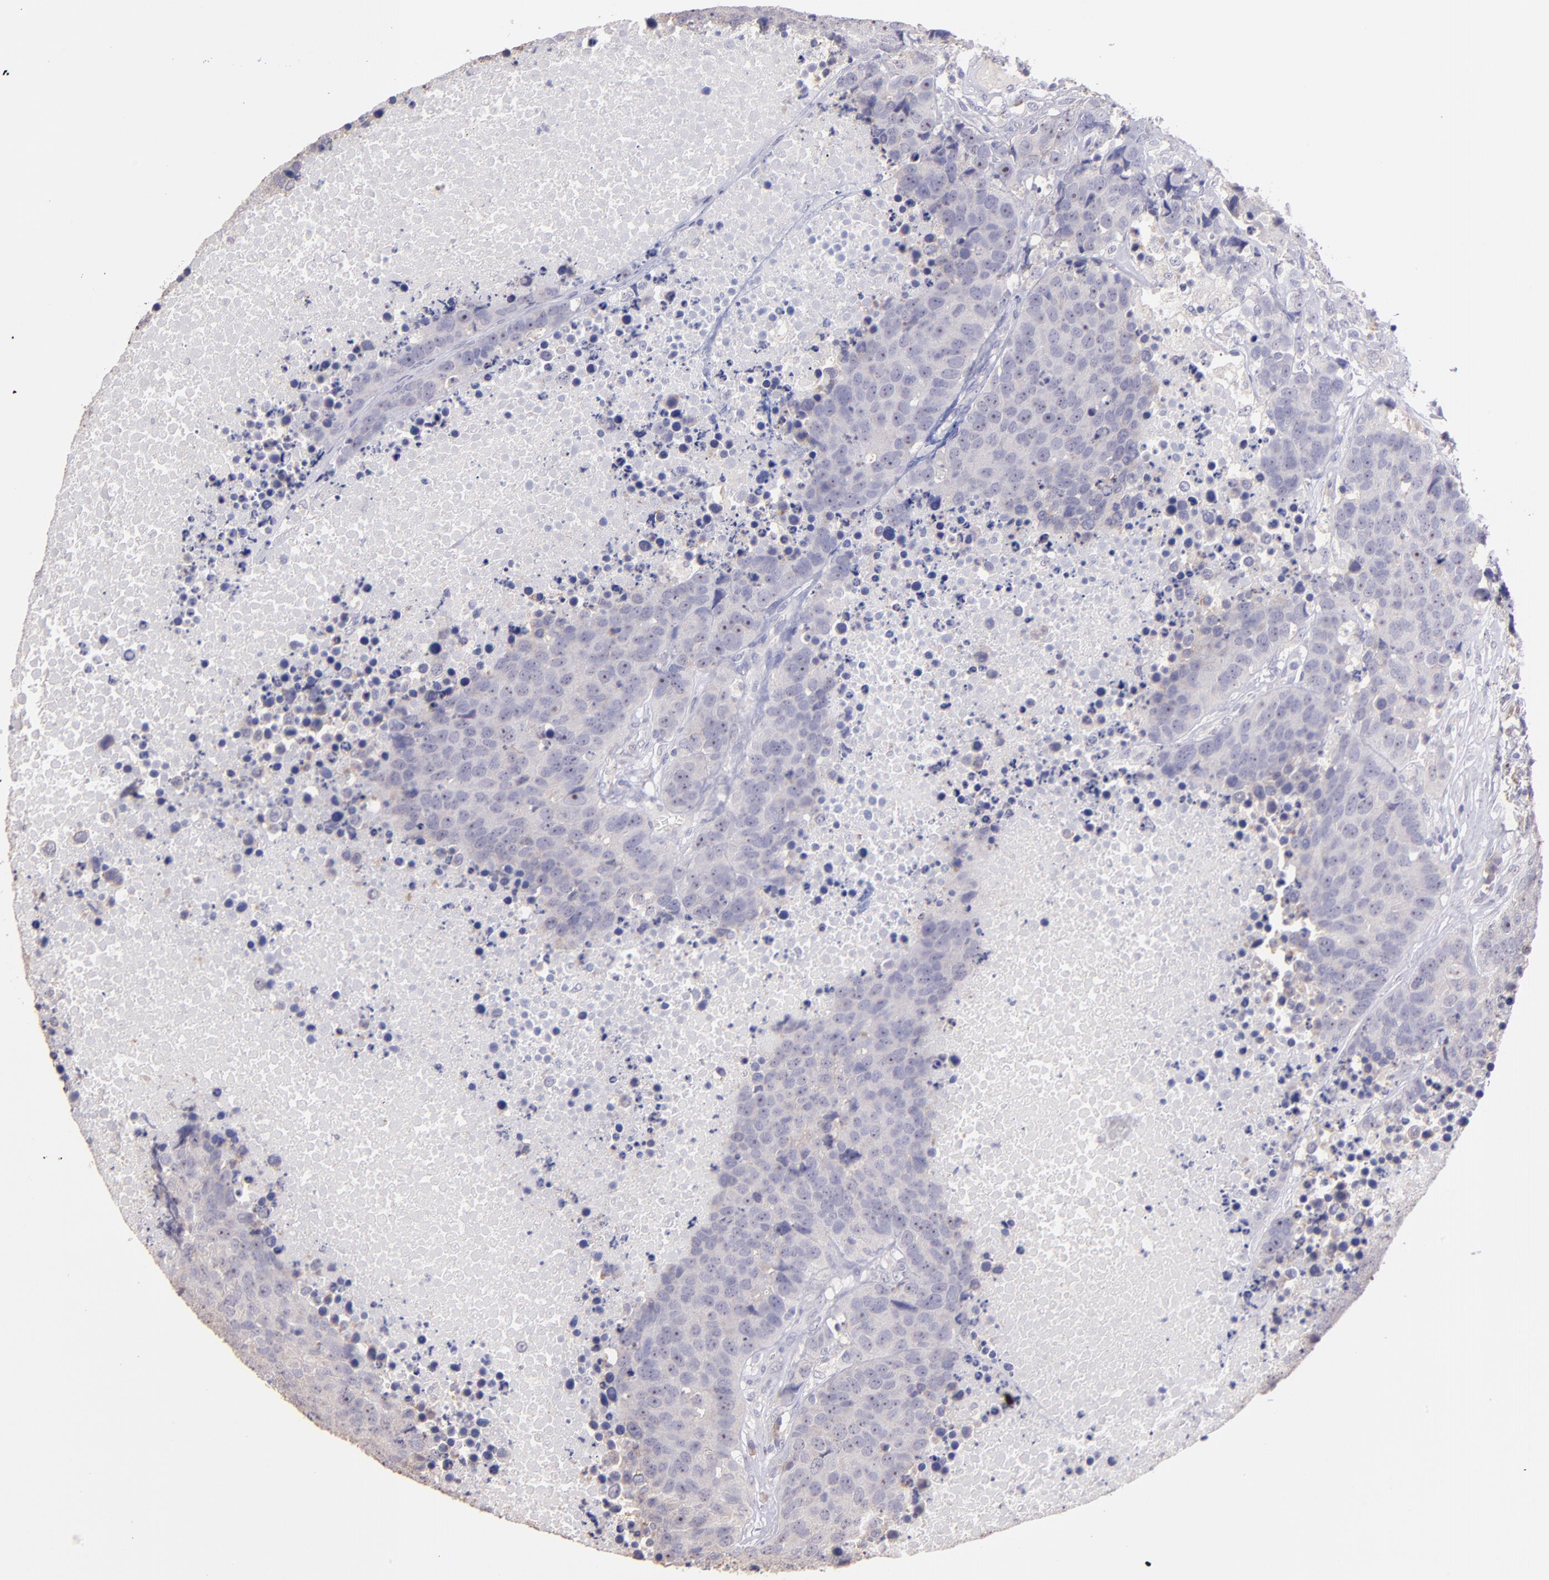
{"staining": {"intensity": "weak", "quantity": "<25%", "location": "cytoplasmic/membranous"}, "tissue": "carcinoid", "cell_type": "Tumor cells", "image_type": "cancer", "snomed": [{"axis": "morphology", "description": "Carcinoid, malignant, NOS"}, {"axis": "topography", "description": "Lung"}], "caption": "DAB (3,3'-diaminobenzidine) immunohistochemical staining of carcinoid exhibits no significant positivity in tumor cells.", "gene": "PAPPA", "patient": {"sex": "male", "age": 60}}